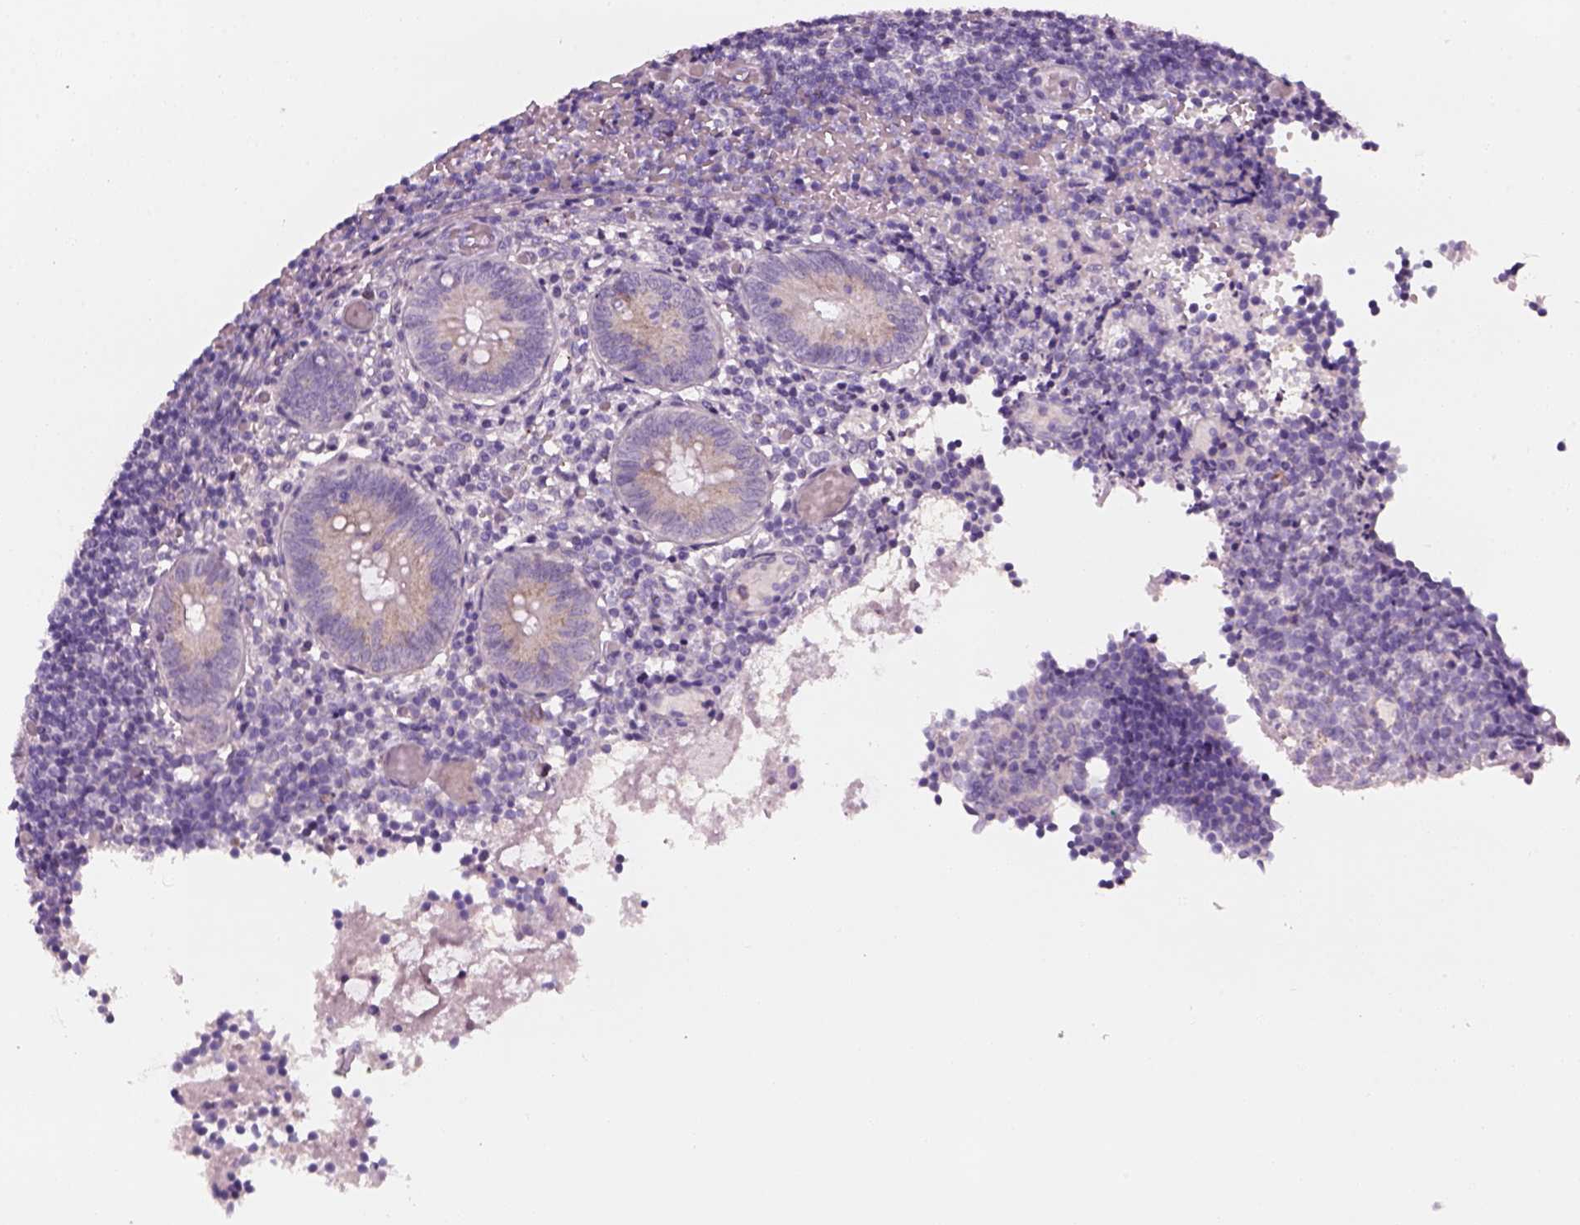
{"staining": {"intensity": "moderate", "quantity": ">75%", "location": "cytoplasmic/membranous"}, "tissue": "appendix", "cell_type": "Glandular cells", "image_type": "normal", "snomed": [{"axis": "morphology", "description": "Normal tissue, NOS"}, {"axis": "topography", "description": "Appendix"}], "caption": "Glandular cells demonstrate medium levels of moderate cytoplasmic/membranous staining in about >75% of cells in benign appendix. (DAB IHC with brightfield microscopy, high magnification).", "gene": "PRR9", "patient": {"sex": "female", "age": 32}}